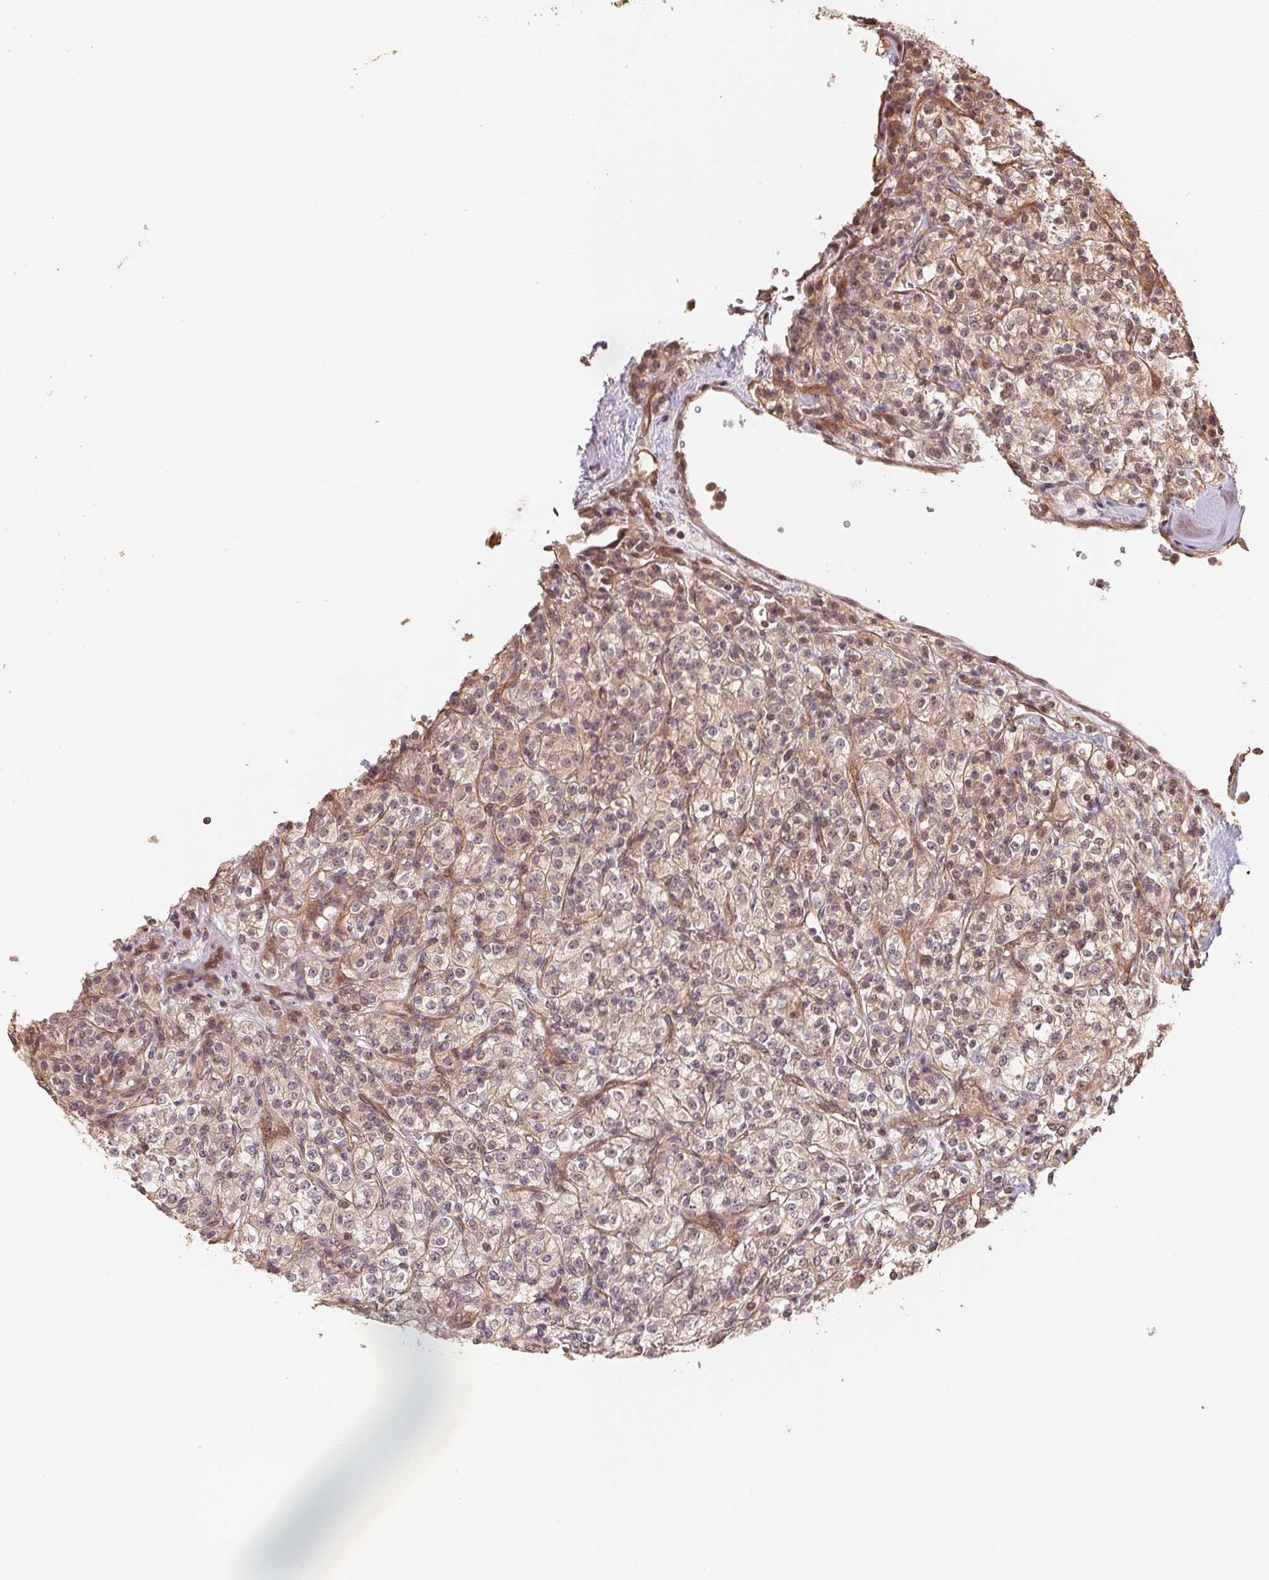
{"staining": {"intensity": "weak", "quantity": "25%-75%", "location": "cytoplasmic/membranous"}, "tissue": "renal cancer", "cell_type": "Tumor cells", "image_type": "cancer", "snomed": [{"axis": "morphology", "description": "Adenocarcinoma, NOS"}, {"axis": "topography", "description": "Kidney"}], "caption": "Renal cancer stained with a brown dye exhibits weak cytoplasmic/membranous positive staining in approximately 25%-75% of tumor cells.", "gene": "TMEM222", "patient": {"sex": "male", "age": 77}}